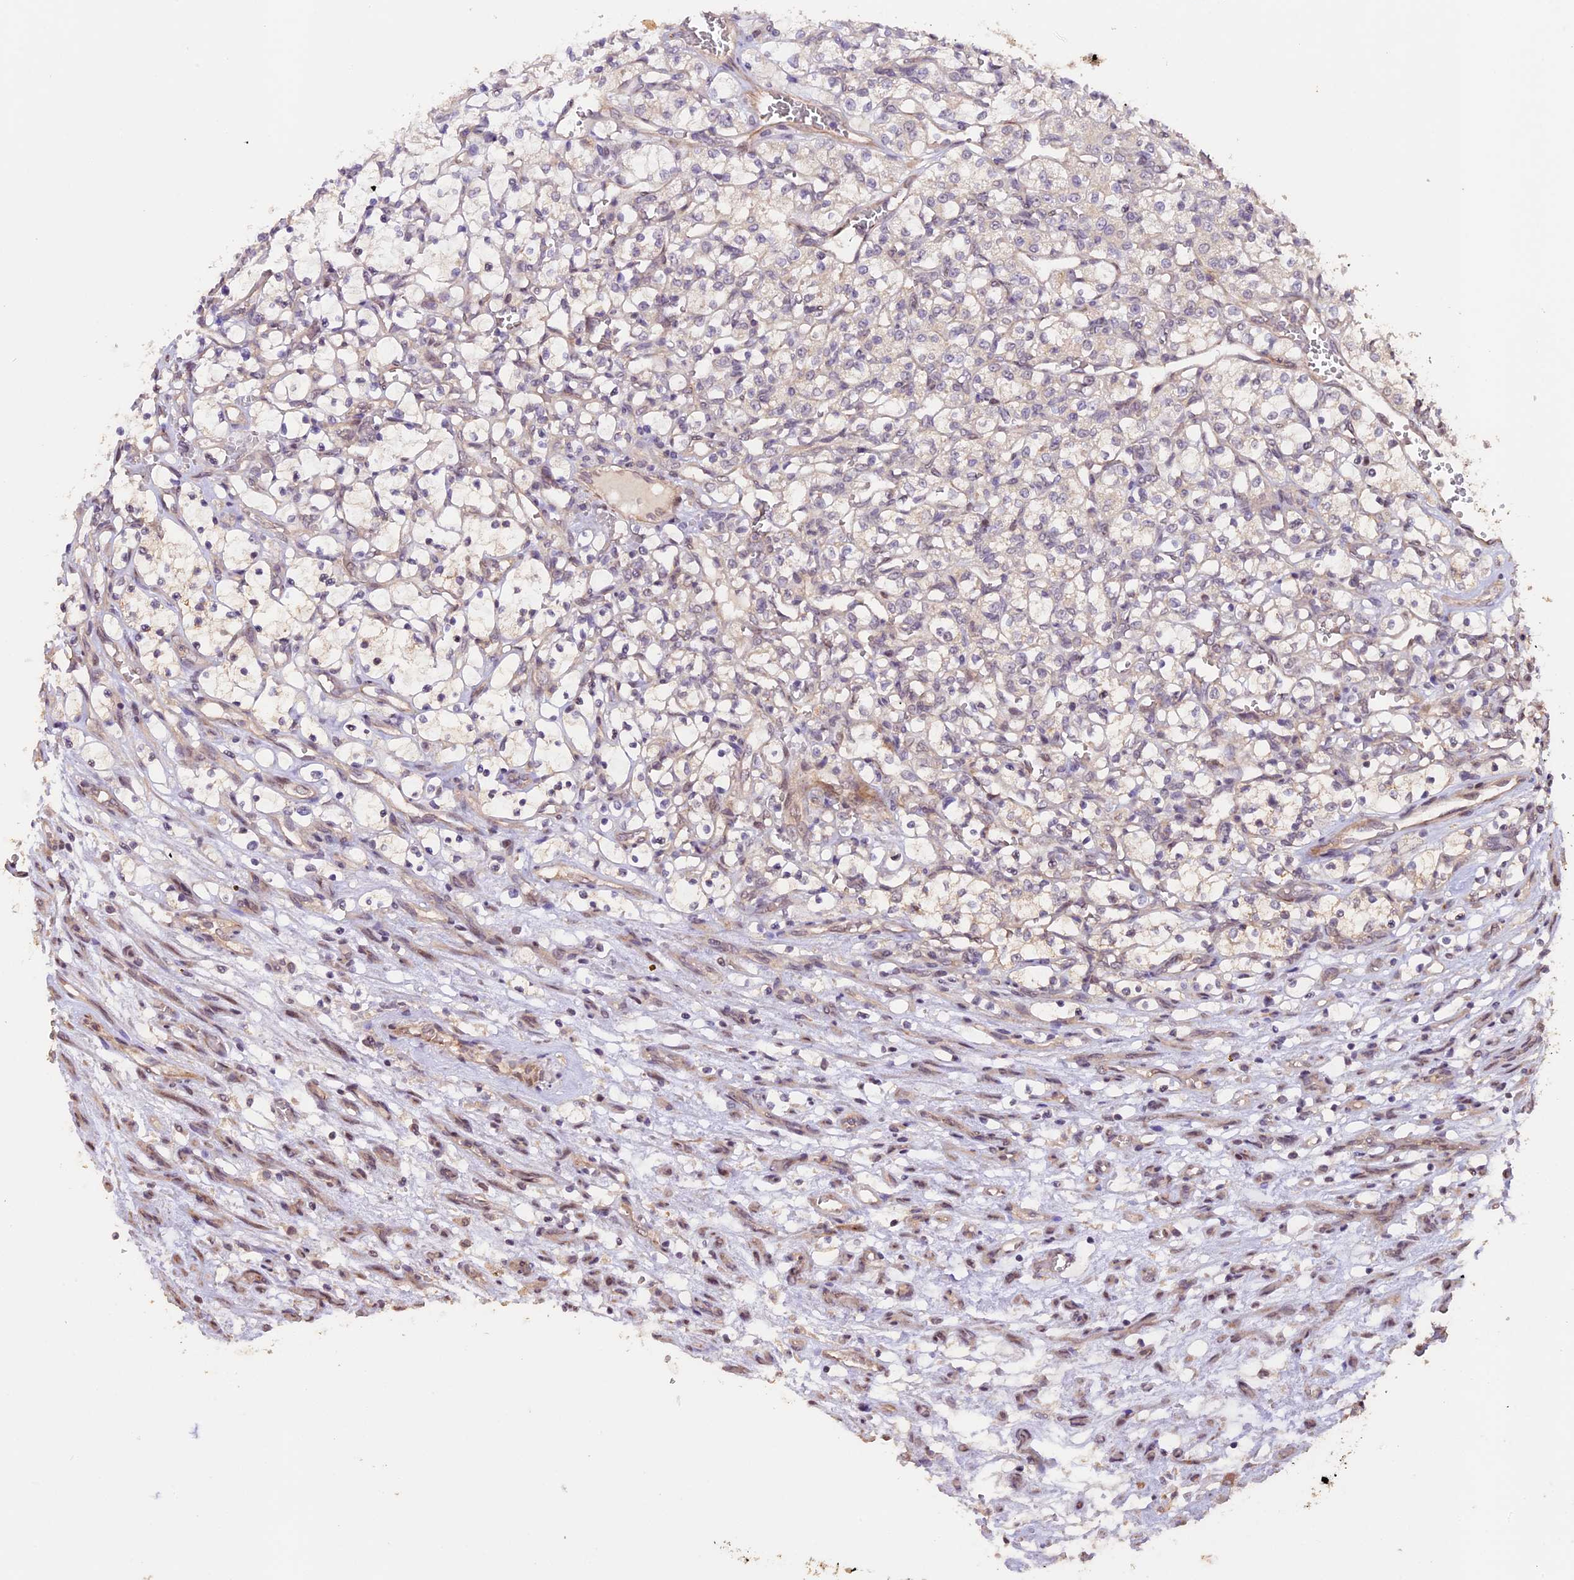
{"staining": {"intensity": "negative", "quantity": "none", "location": "none"}, "tissue": "renal cancer", "cell_type": "Tumor cells", "image_type": "cancer", "snomed": [{"axis": "morphology", "description": "Adenocarcinoma, NOS"}, {"axis": "topography", "description": "Kidney"}], "caption": "IHC of renal adenocarcinoma displays no positivity in tumor cells.", "gene": "GNB5", "patient": {"sex": "female", "age": 69}}